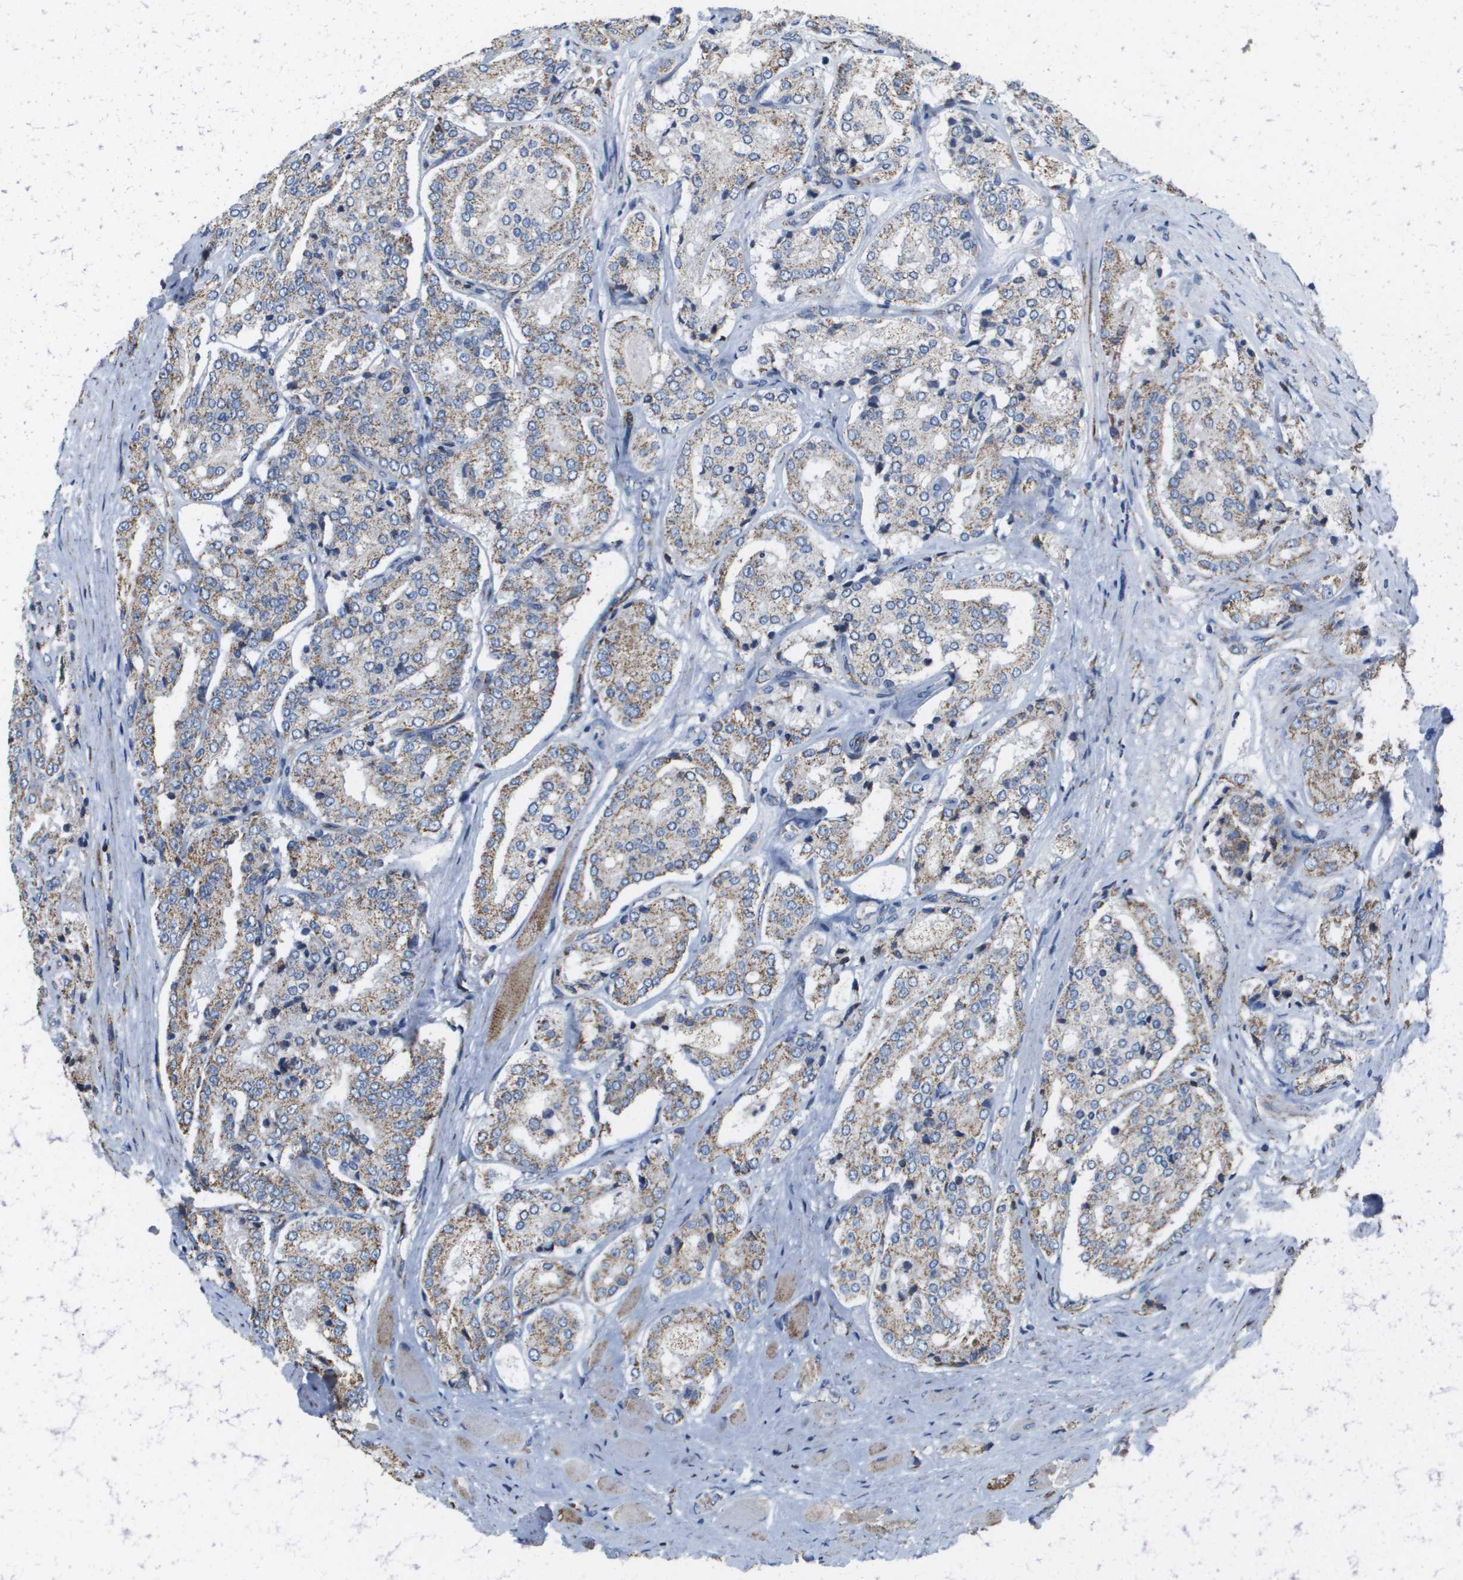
{"staining": {"intensity": "strong", "quantity": ">75%", "location": "cytoplasmic/membranous"}, "tissue": "prostate cancer", "cell_type": "Tumor cells", "image_type": "cancer", "snomed": [{"axis": "morphology", "description": "Adenocarcinoma, High grade"}, {"axis": "topography", "description": "Prostate"}], "caption": "Prostate adenocarcinoma (high-grade) stained with DAB (3,3'-diaminobenzidine) immunohistochemistry displays high levels of strong cytoplasmic/membranous positivity in about >75% of tumor cells.", "gene": "ATP5F1B", "patient": {"sex": "male", "age": 65}}